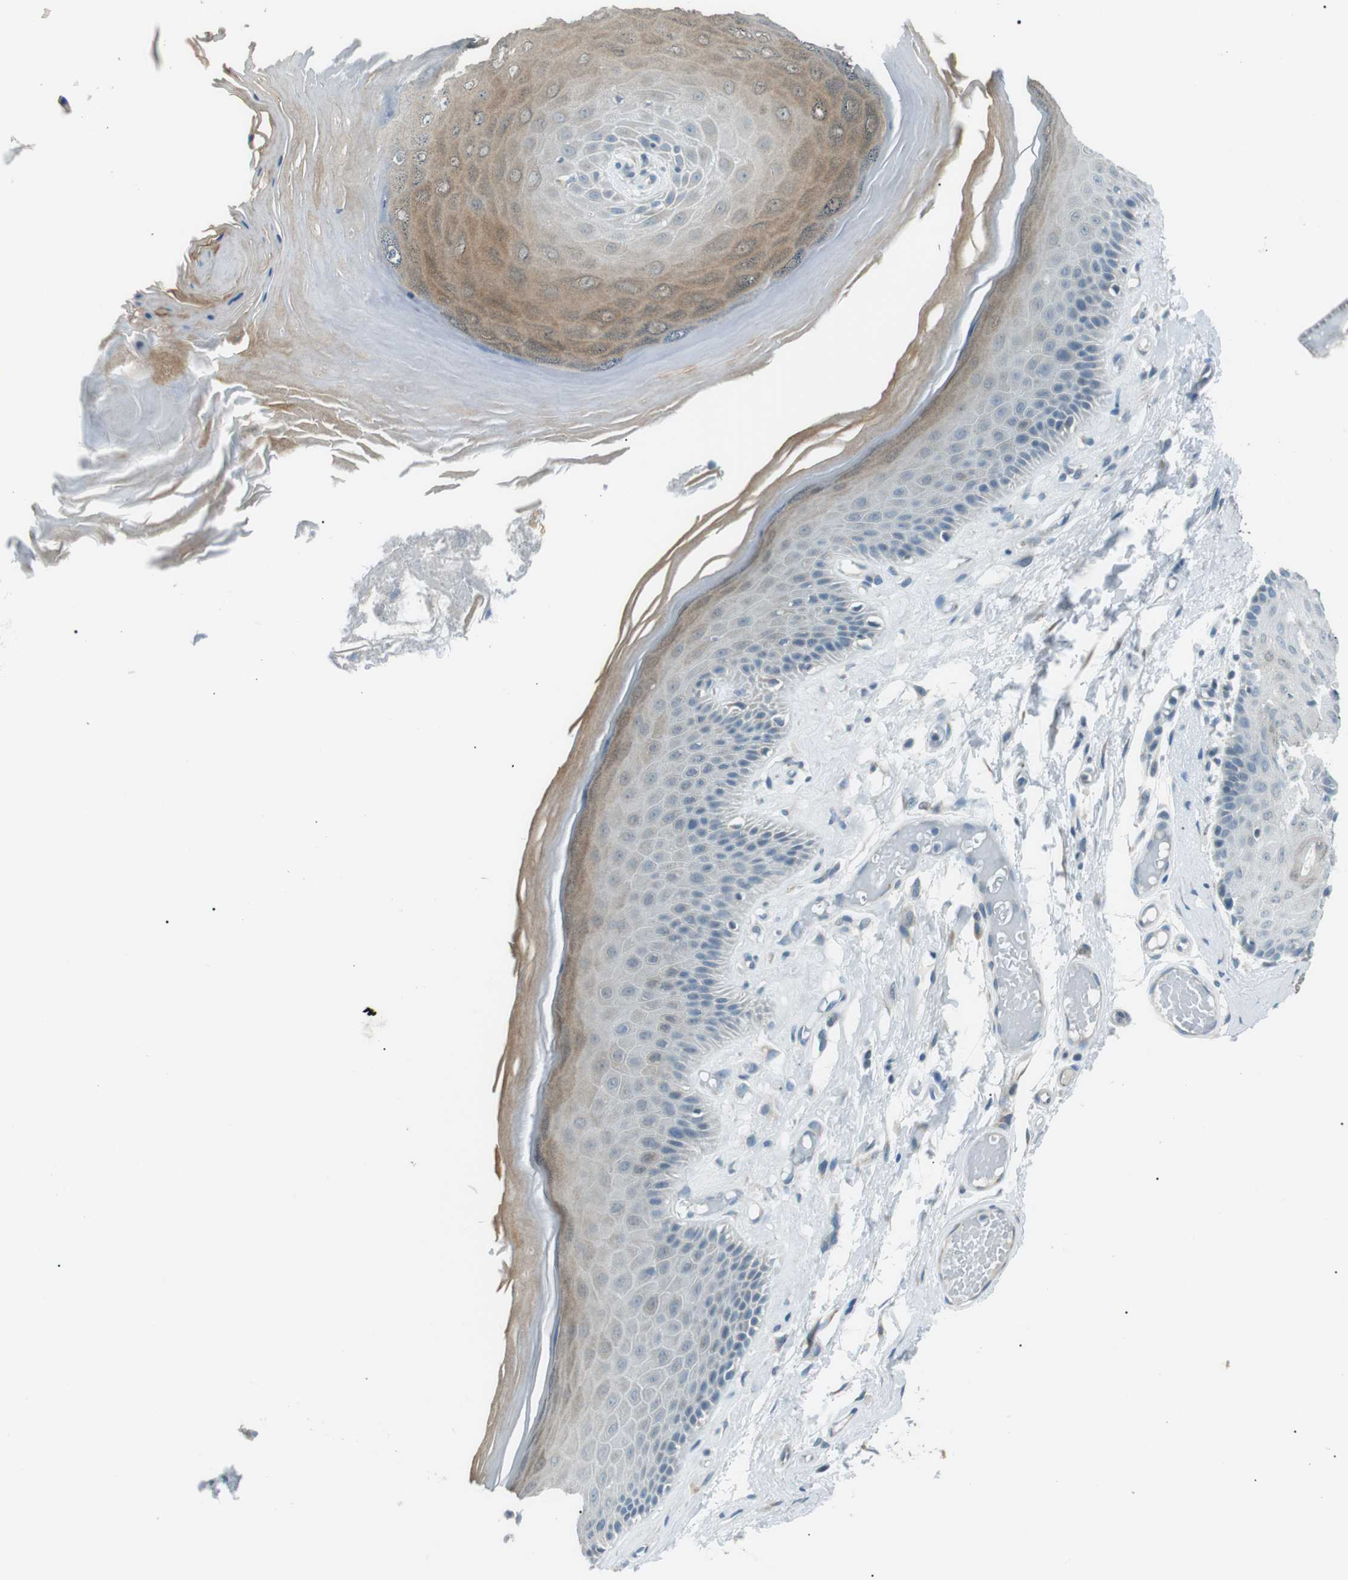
{"staining": {"intensity": "weak", "quantity": "25%-75%", "location": "cytoplasmic/membranous,nuclear"}, "tissue": "skin", "cell_type": "Epidermal cells", "image_type": "normal", "snomed": [{"axis": "morphology", "description": "Normal tissue, NOS"}, {"axis": "topography", "description": "Vulva"}], "caption": "A brown stain highlights weak cytoplasmic/membranous,nuclear staining of a protein in epidermal cells of benign skin. (brown staining indicates protein expression, while blue staining denotes nuclei).", "gene": "ENSG00000289724", "patient": {"sex": "female", "age": 73}}